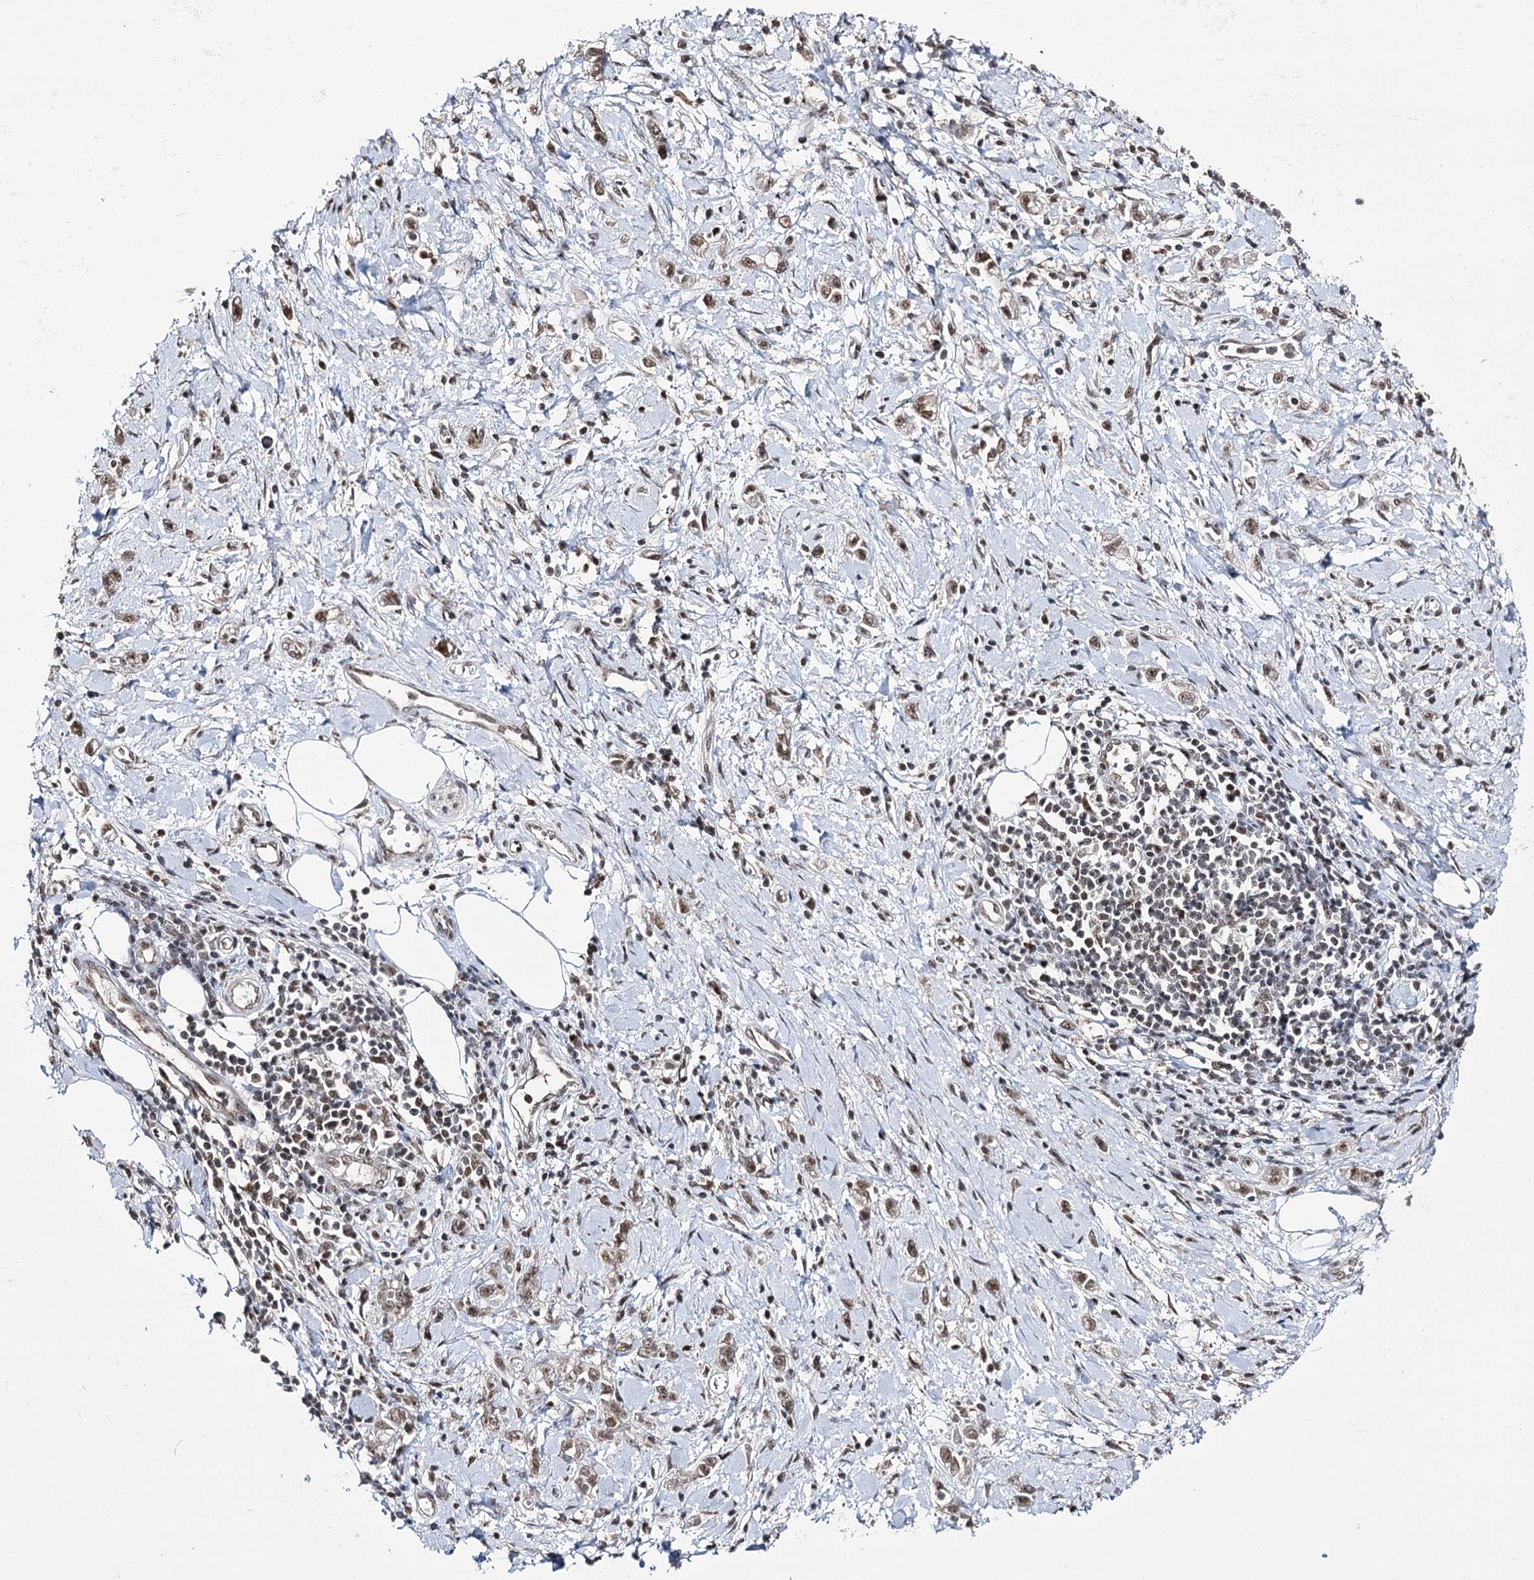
{"staining": {"intensity": "moderate", "quantity": ">75%", "location": "nuclear"}, "tissue": "stomach cancer", "cell_type": "Tumor cells", "image_type": "cancer", "snomed": [{"axis": "morphology", "description": "Adenocarcinoma, NOS"}, {"axis": "topography", "description": "Stomach"}], "caption": "Immunohistochemistry (IHC) (DAB (3,3'-diaminobenzidine)) staining of human stomach adenocarcinoma shows moderate nuclear protein positivity in about >75% of tumor cells.", "gene": "PRPF40A", "patient": {"sex": "female", "age": 76}}